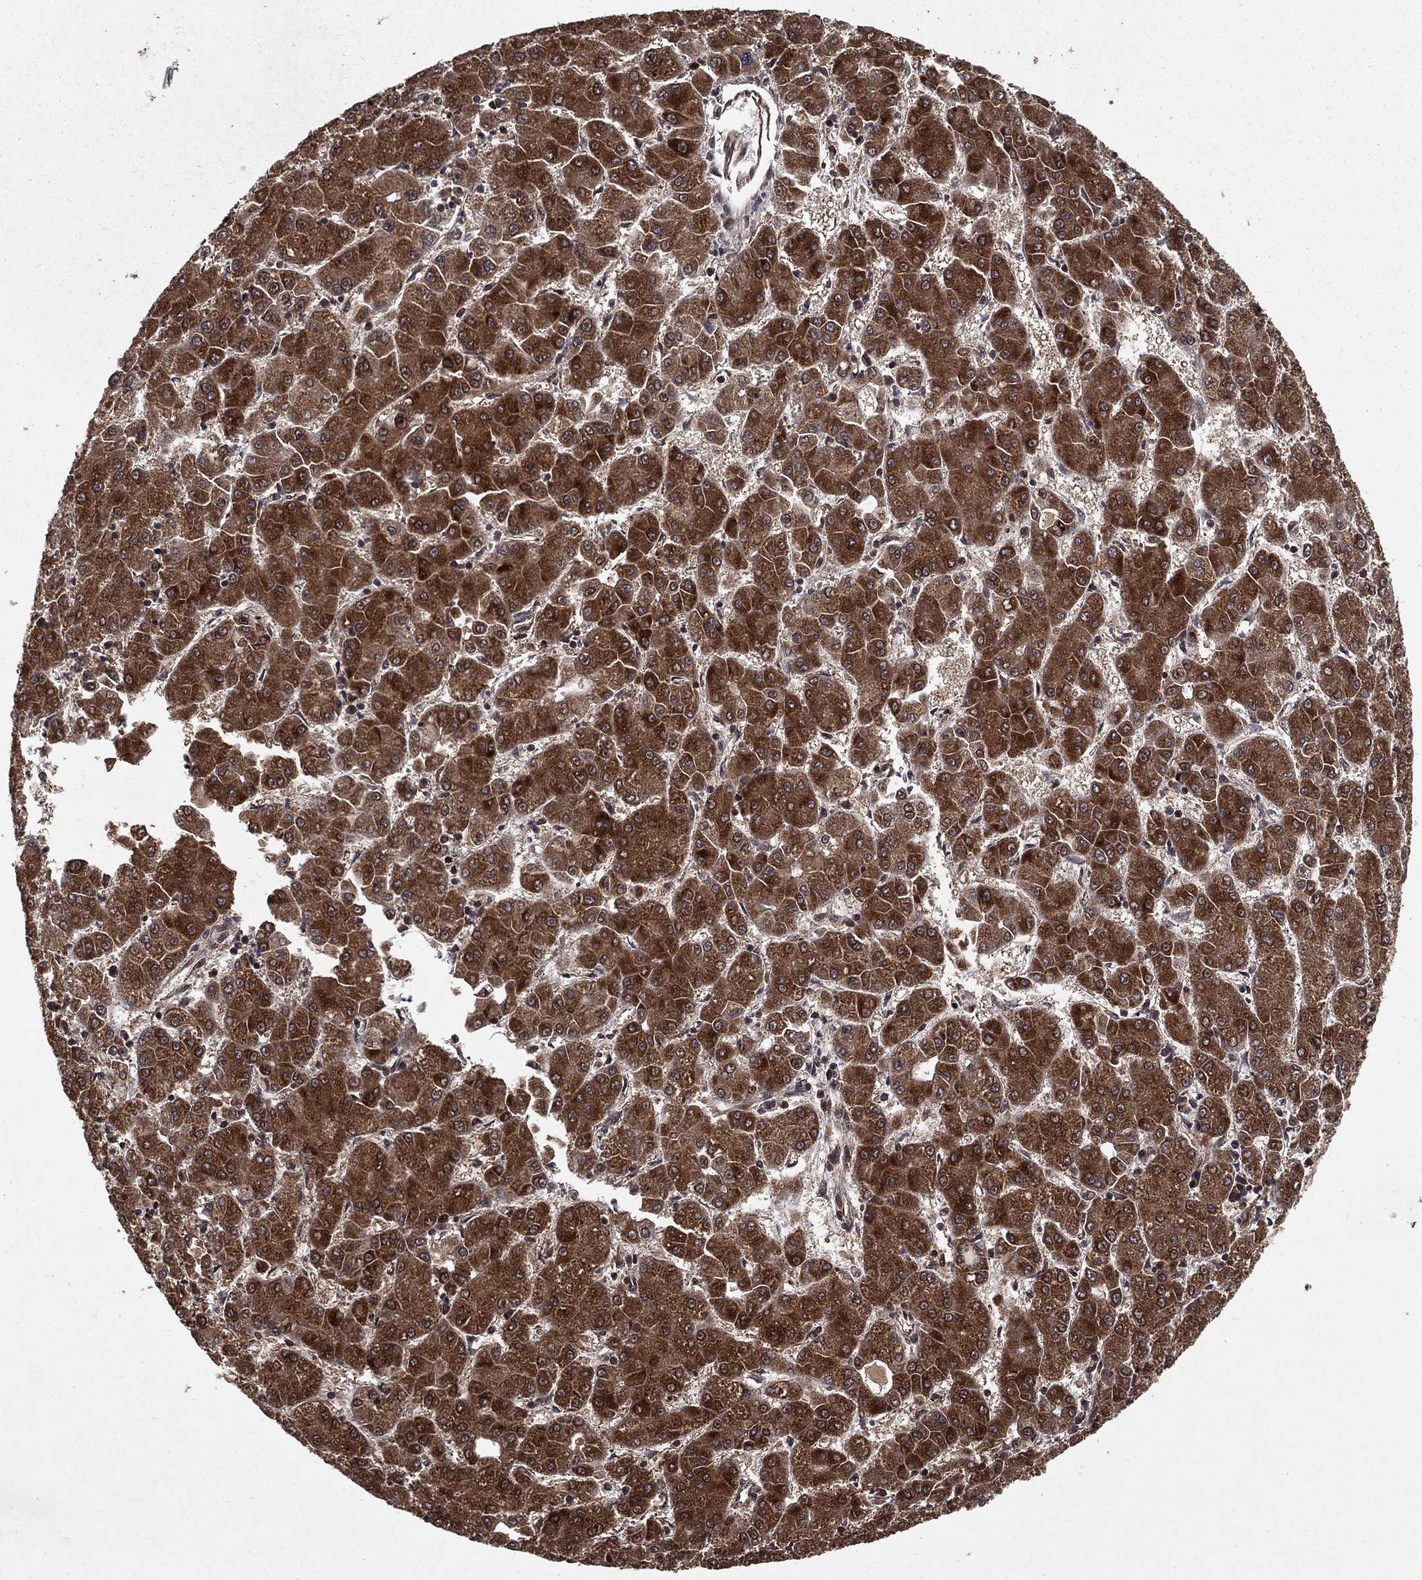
{"staining": {"intensity": "moderate", "quantity": ">75%", "location": "cytoplasmic/membranous,nuclear"}, "tissue": "liver cancer", "cell_type": "Tumor cells", "image_type": "cancer", "snomed": [{"axis": "morphology", "description": "Carcinoma, Hepatocellular, NOS"}, {"axis": "topography", "description": "Liver"}], "caption": "Moderate cytoplasmic/membranous and nuclear protein positivity is identified in about >75% of tumor cells in liver cancer (hepatocellular carcinoma).", "gene": "CERS2", "patient": {"sex": "male", "age": 73}}